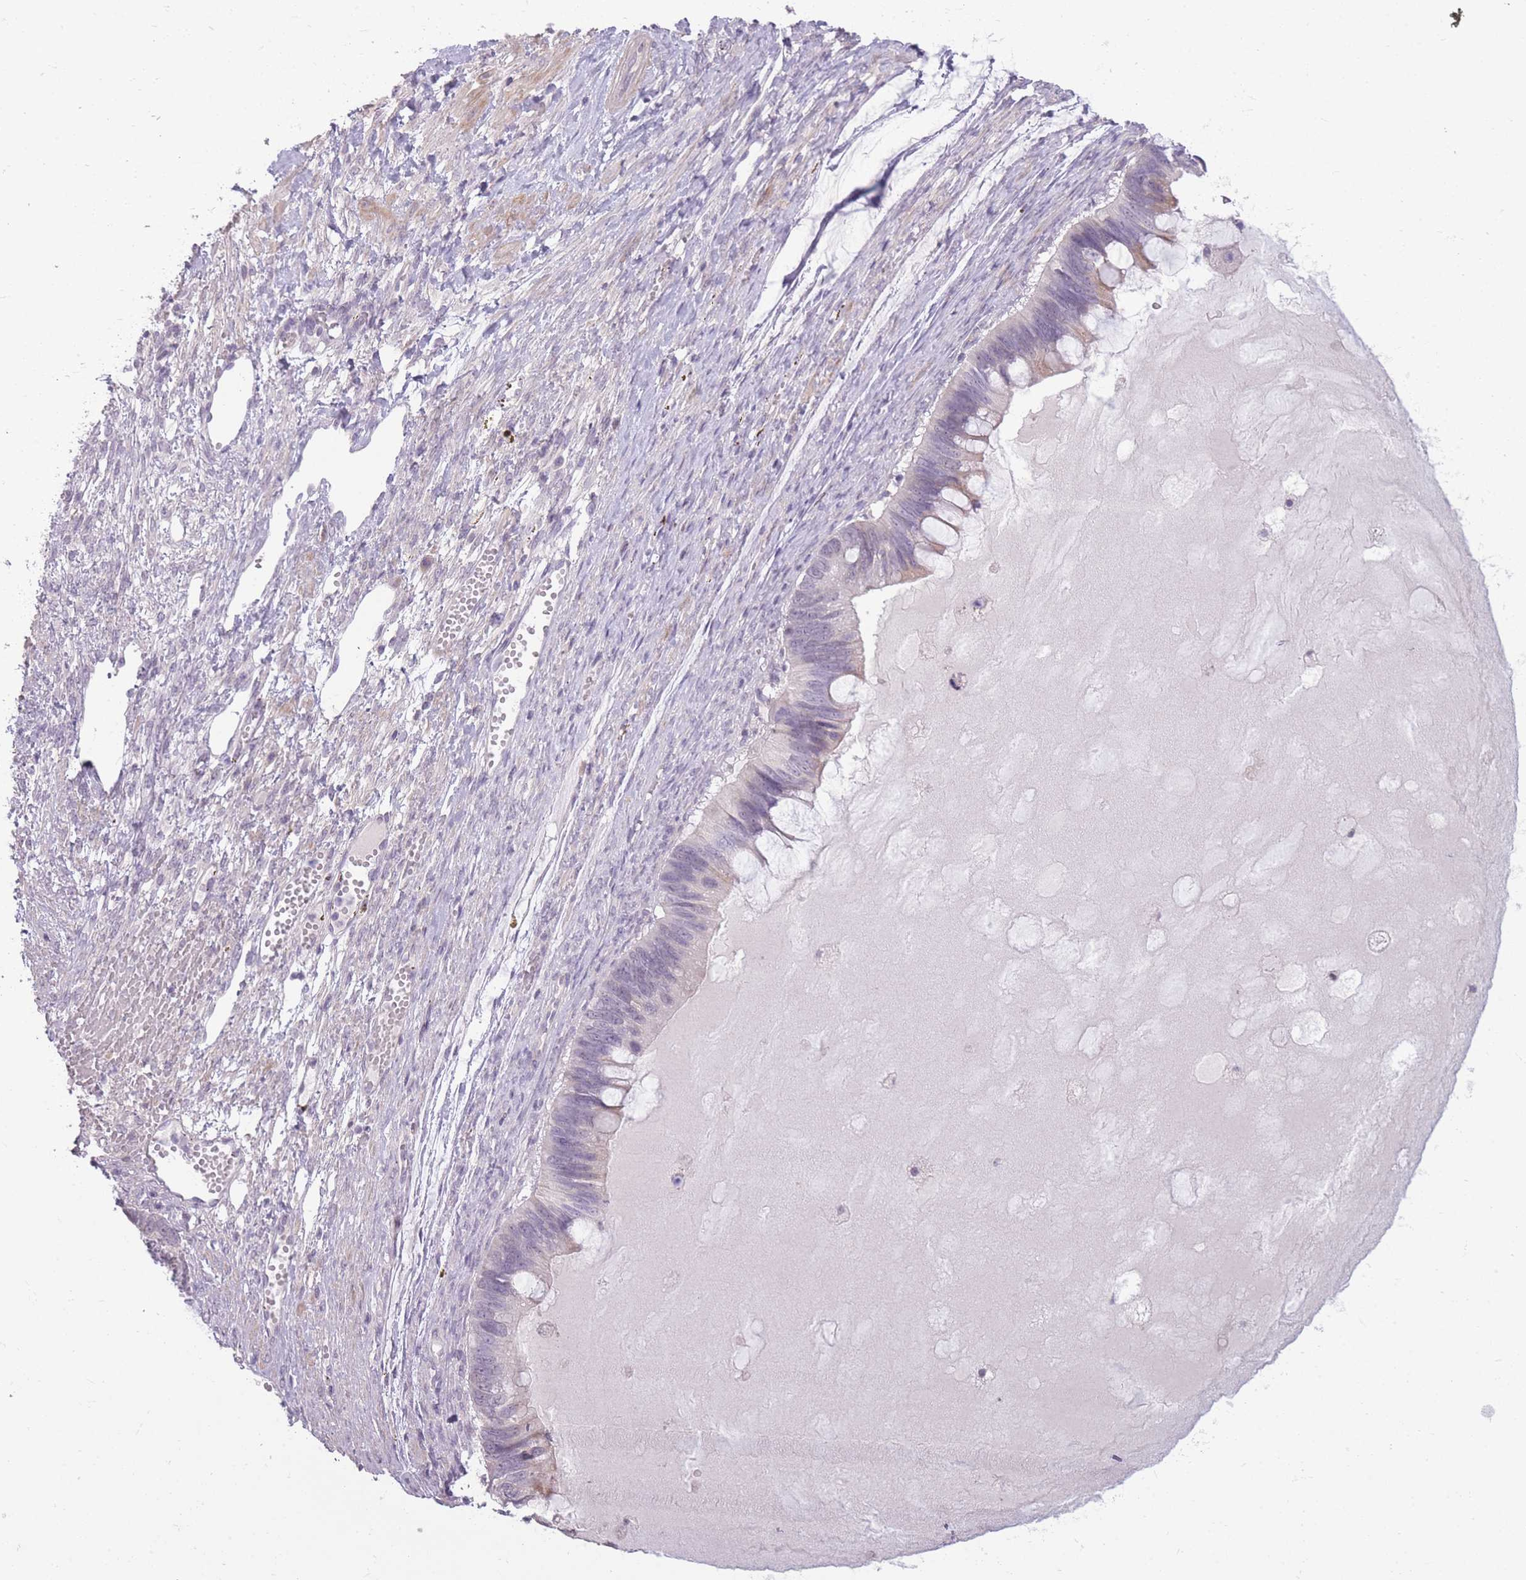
{"staining": {"intensity": "negative", "quantity": "none", "location": "none"}, "tissue": "ovarian cancer", "cell_type": "Tumor cells", "image_type": "cancer", "snomed": [{"axis": "morphology", "description": "Cystadenocarcinoma, mucinous, NOS"}, {"axis": "topography", "description": "Ovary"}], "caption": "This is a image of IHC staining of mucinous cystadenocarcinoma (ovarian), which shows no staining in tumor cells.", "gene": "ZBTB24", "patient": {"sex": "female", "age": 61}}